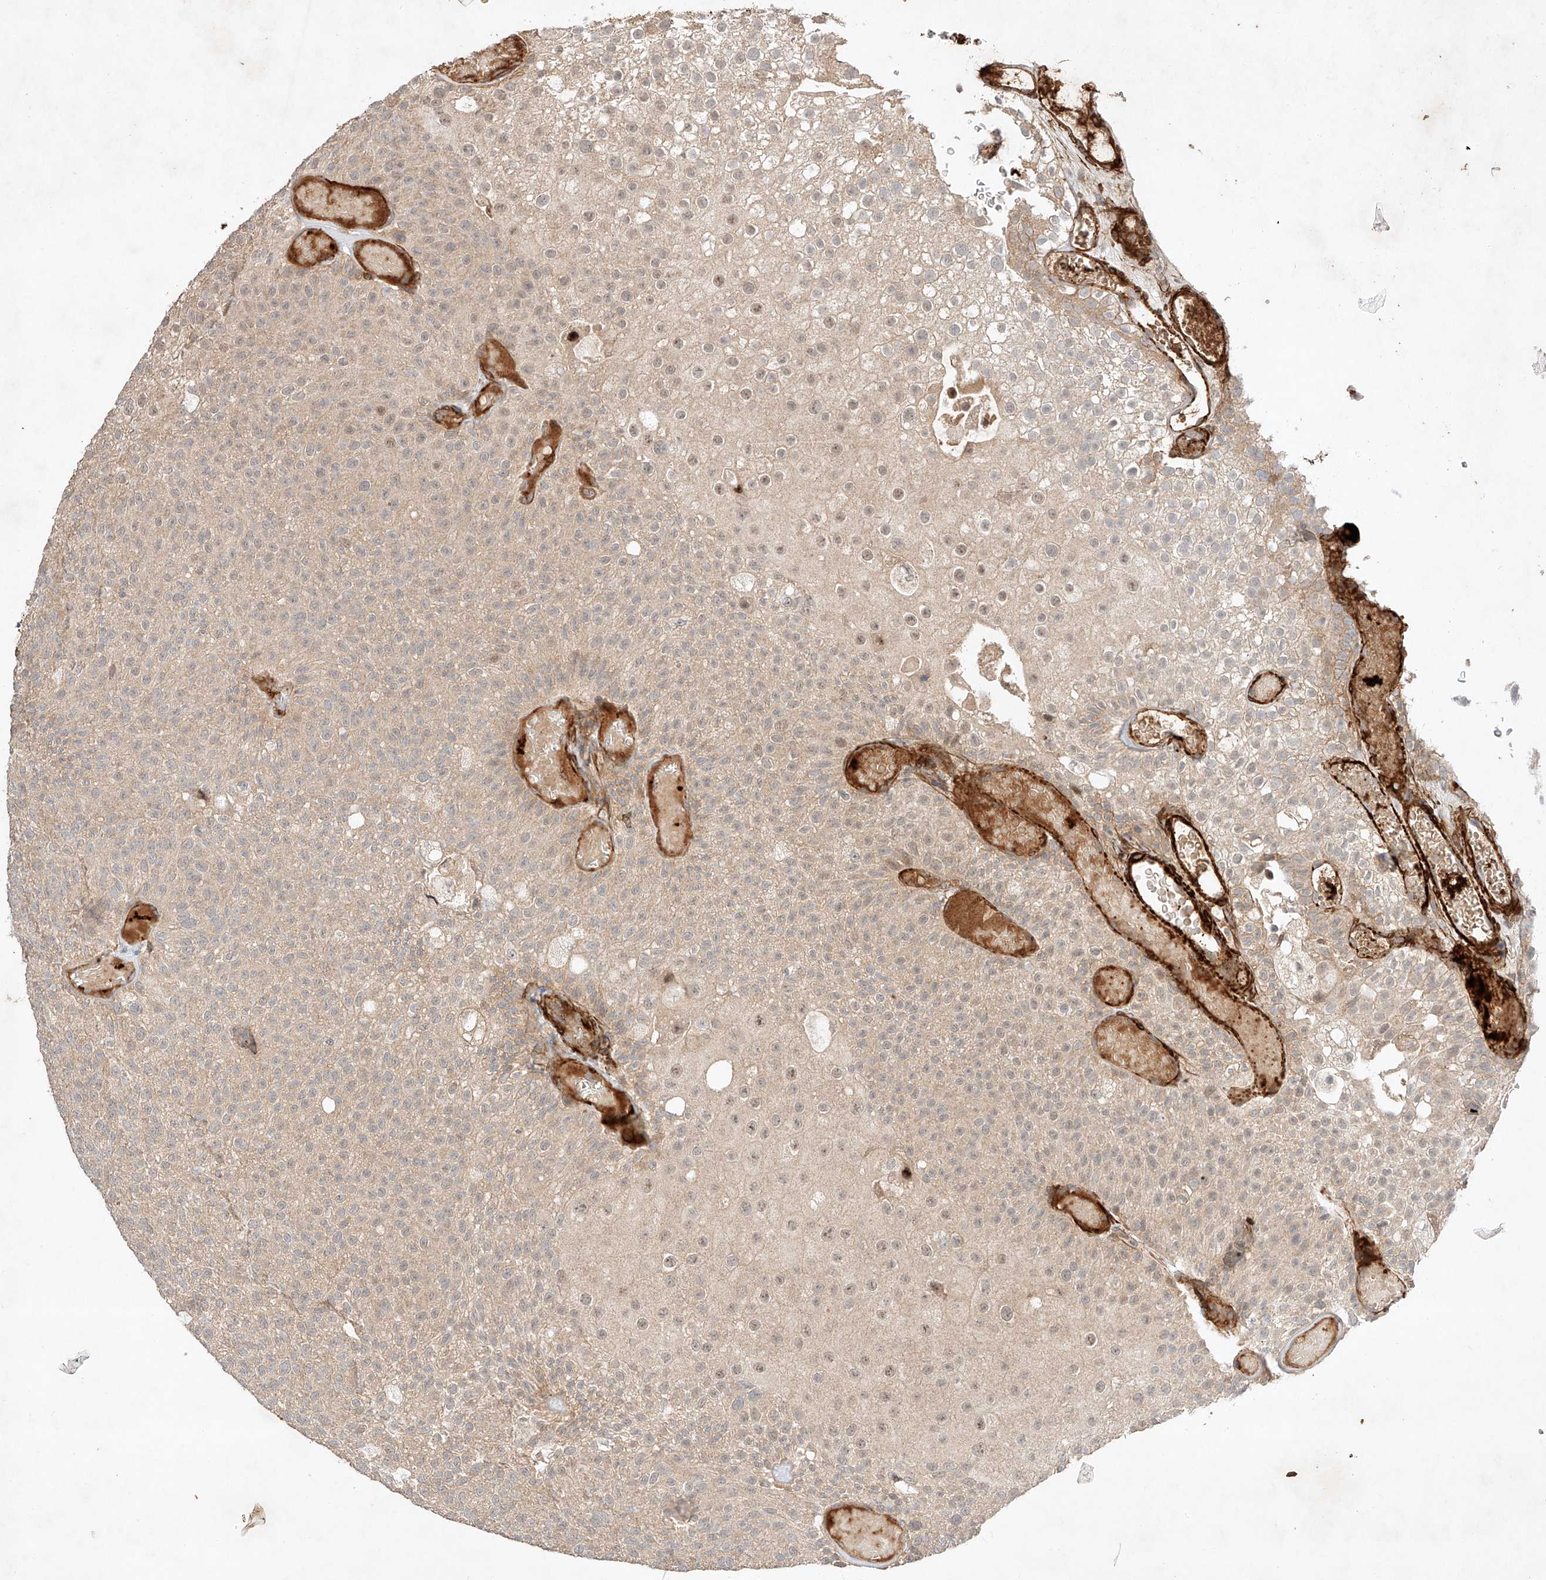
{"staining": {"intensity": "weak", "quantity": "<25%", "location": "nuclear"}, "tissue": "urothelial cancer", "cell_type": "Tumor cells", "image_type": "cancer", "snomed": [{"axis": "morphology", "description": "Urothelial carcinoma, Low grade"}, {"axis": "topography", "description": "Urinary bladder"}], "caption": "A histopathology image of human urothelial carcinoma (low-grade) is negative for staining in tumor cells.", "gene": "ARHGAP33", "patient": {"sex": "male", "age": 78}}